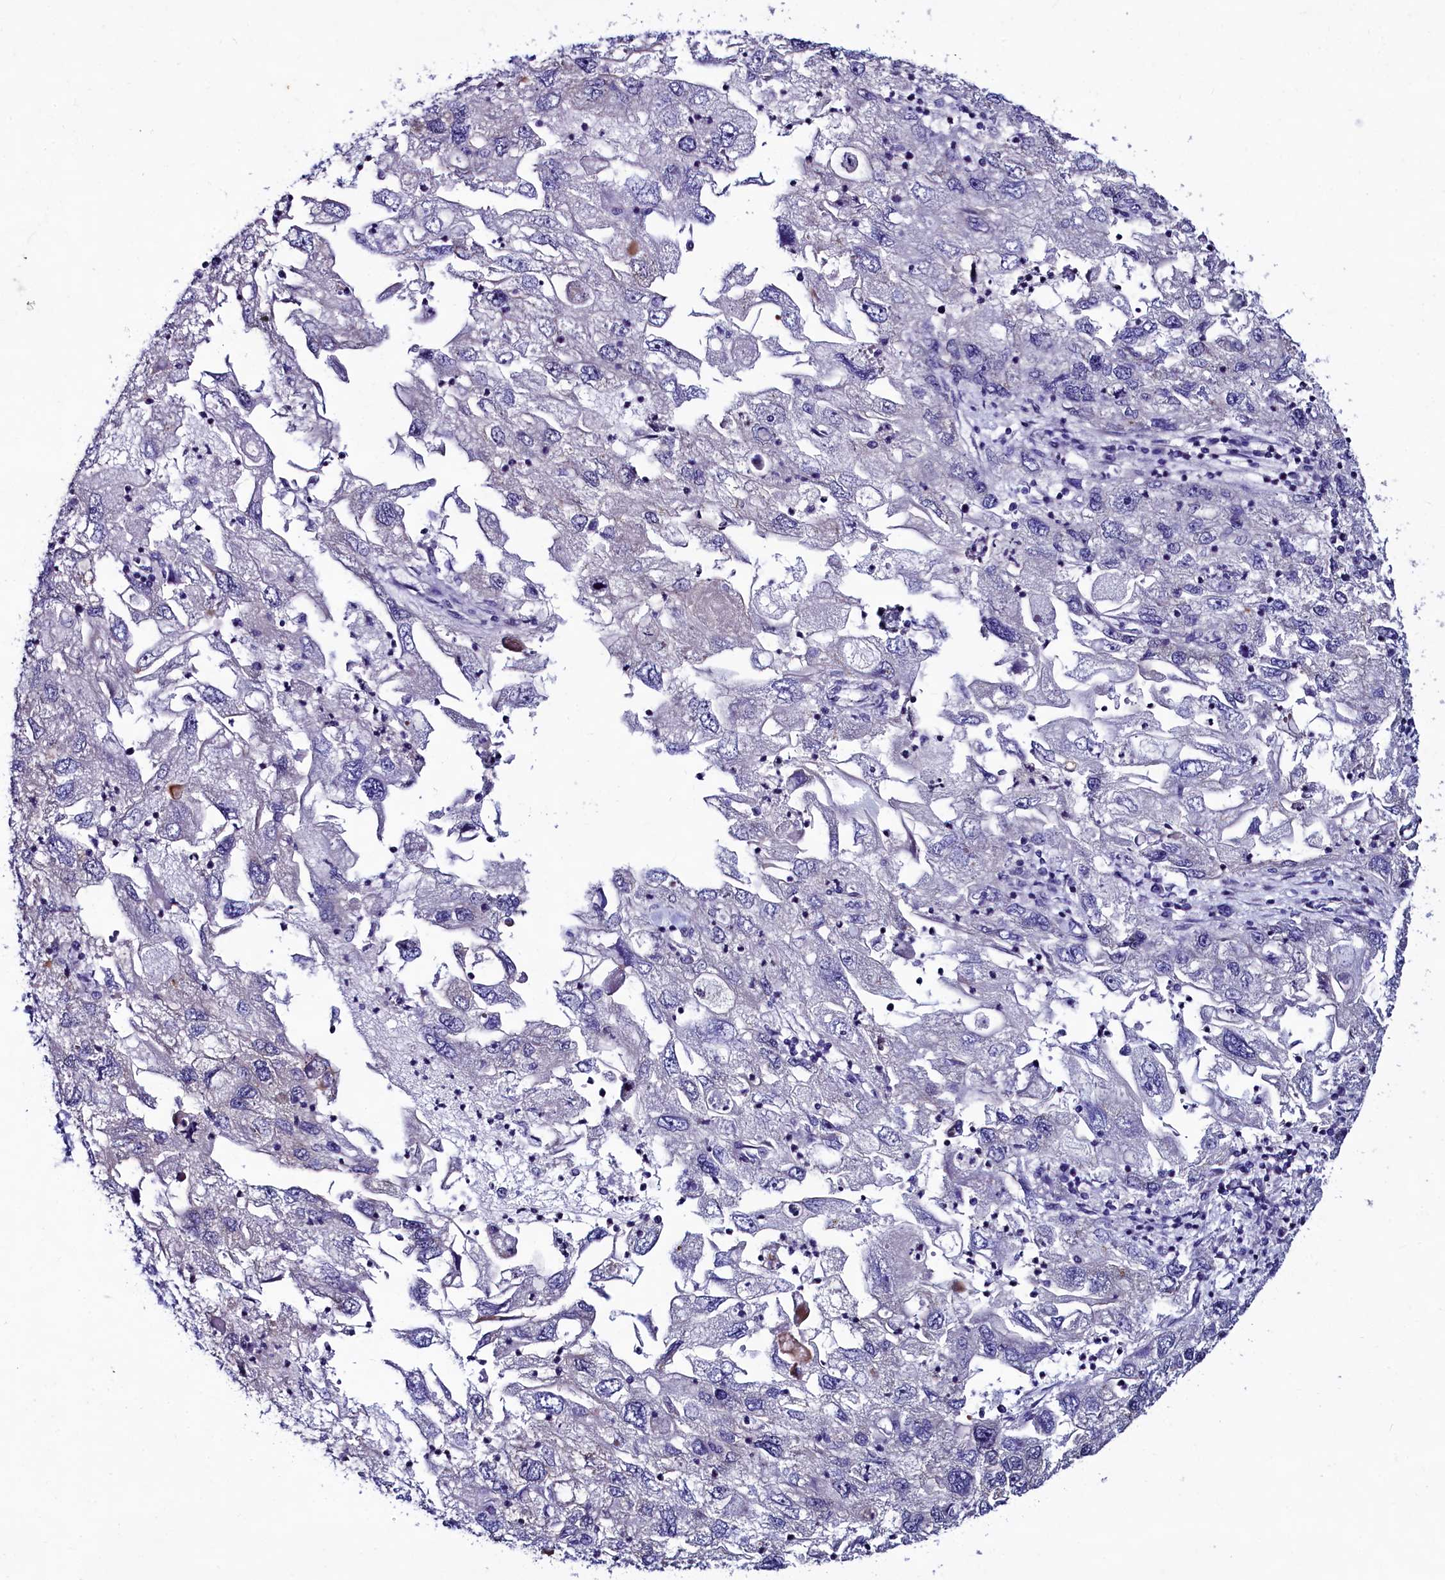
{"staining": {"intensity": "negative", "quantity": "none", "location": "none"}, "tissue": "endometrial cancer", "cell_type": "Tumor cells", "image_type": "cancer", "snomed": [{"axis": "morphology", "description": "Adenocarcinoma, NOS"}, {"axis": "topography", "description": "Endometrium"}], "caption": "Human endometrial cancer stained for a protein using immunohistochemistry demonstrates no staining in tumor cells.", "gene": "SEC24C", "patient": {"sex": "female", "age": 49}}